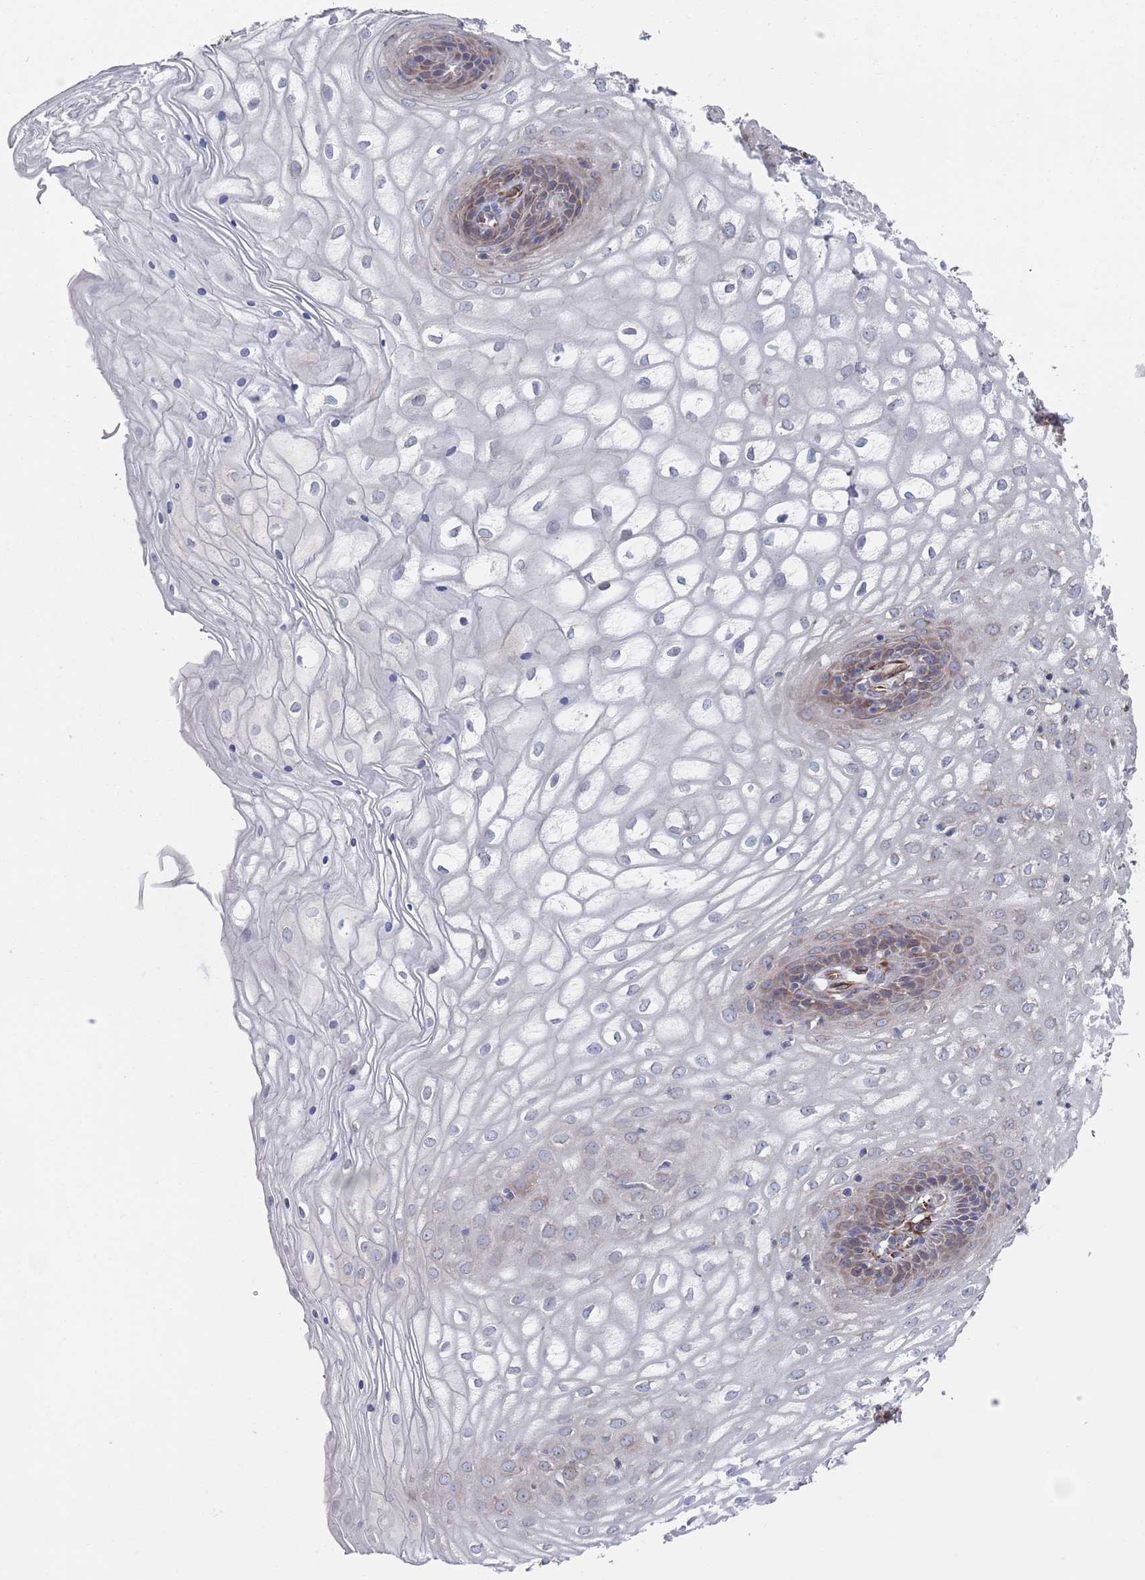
{"staining": {"intensity": "moderate", "quantity": "25%-75%", "location": "cytoplasmic/membranous"}, "tissue": "vagina", "cell_type": "Squamous epithelial cells", "image_type": "normal", "snomed": [{"axis": "morphology", "description": "Normal tissue, NOS"}, {"axis": "topography", "description": "Vagina"}], "caption": "Human vagina stained with a protein marker displays moderate staining in squamous epithelial cells.", "gene": "CCDC106", "patient": {"sex": "female", "age": 34}}